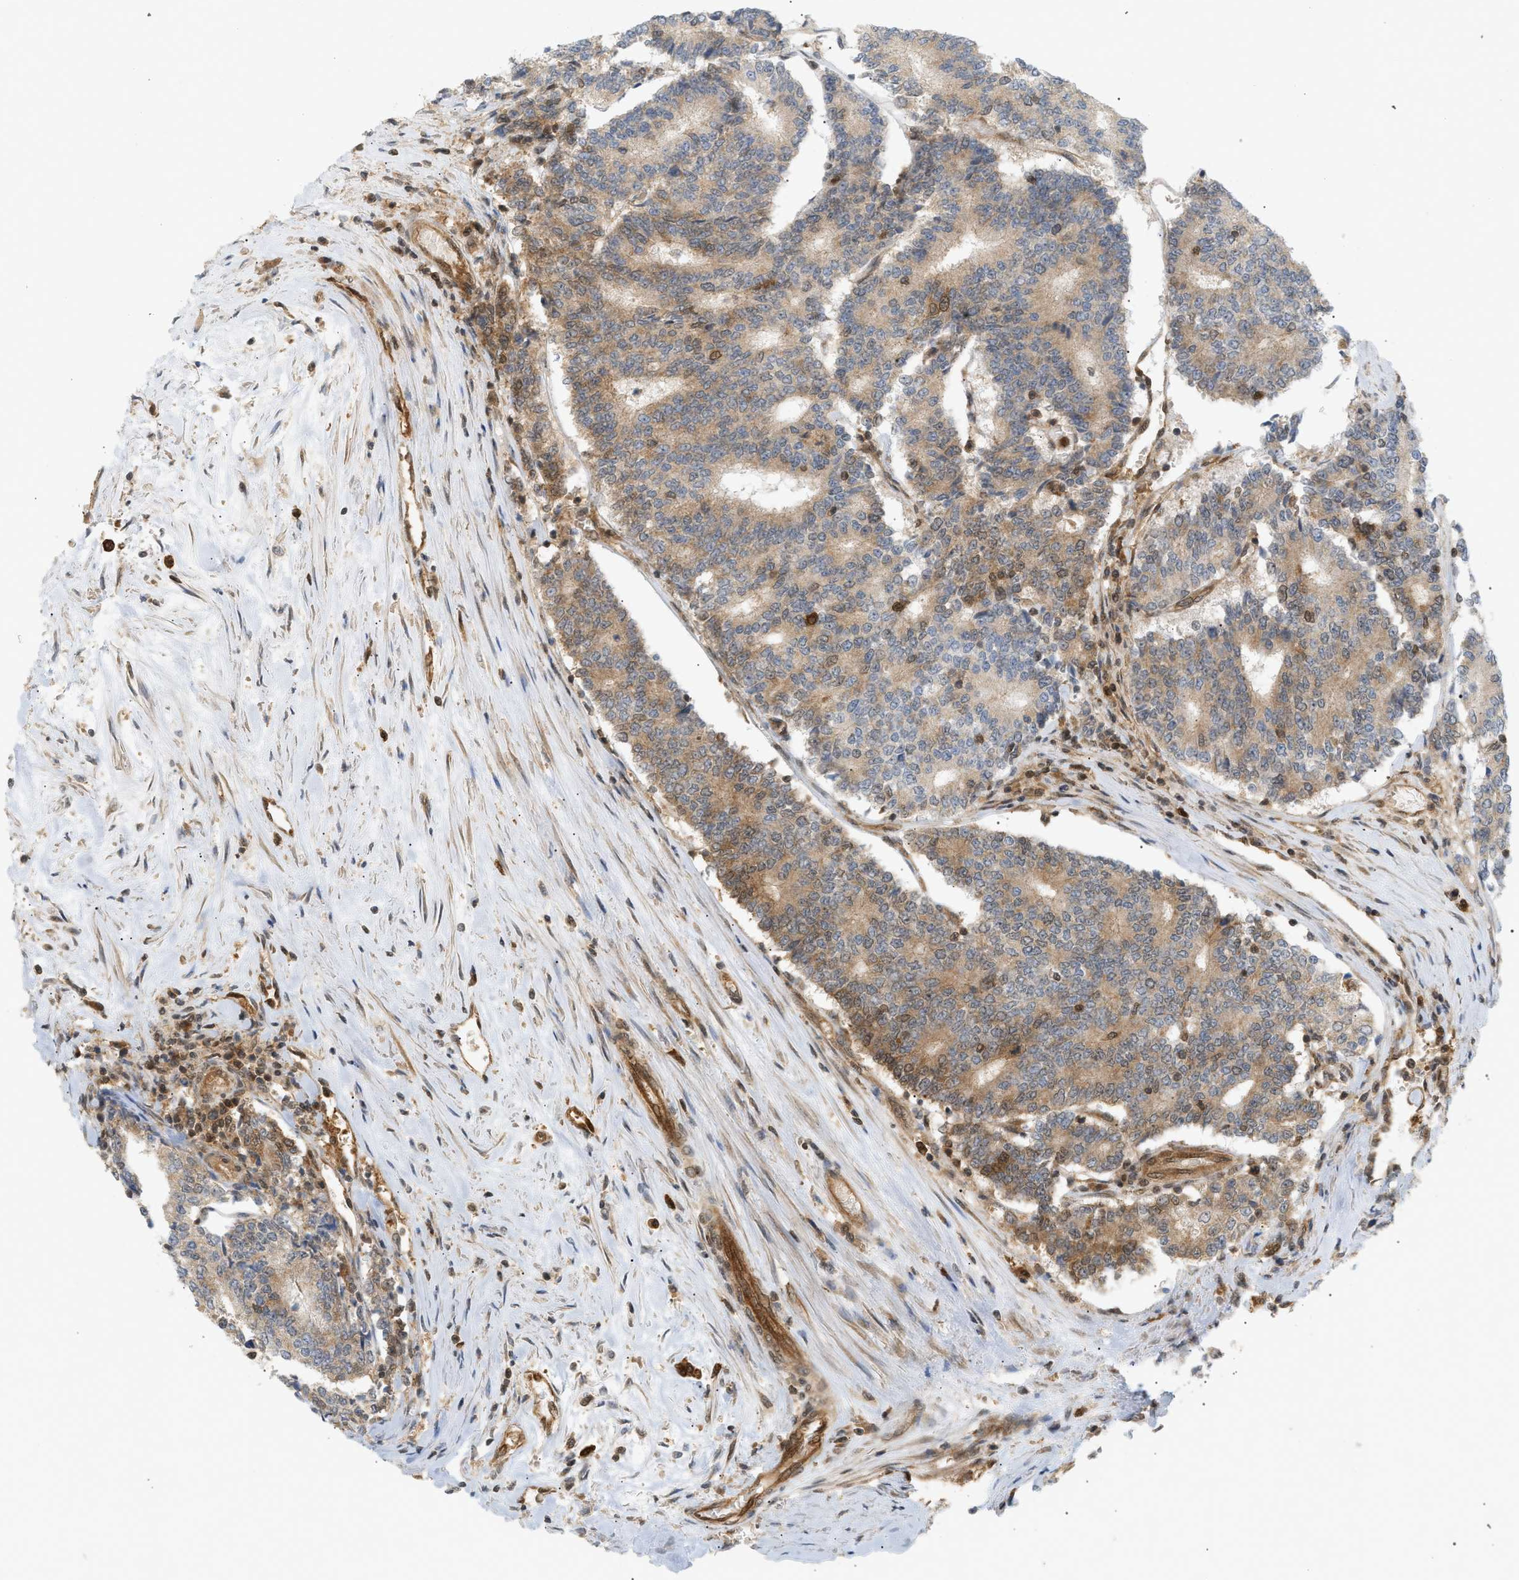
{"staining": {"intensity": "weak", "quantity": ">75%", "location": "cytoplasmic/membranous"}, "tissue": "prostate cancer", "cell_type": "Tumor cells", "image_type": "cancer", "snomed": [{"axis": "morphology", "description": "Normal tissue, NOS"}, {"axis": "morphology", "description": "Adenocarcinoma, High grade"}, {"axis": "topography", "description": "Prostate"}, {"axis": "topography", "description": "Seminal veicle"}], "caption": "Human adenocarcinoma (high-grade) (prostate) stained with a brown dye displays weak cytoplasmic/membranous positive positivity in about >75% of tumor cells.", "gene": "SHC1", "patient": {"sex": "male", "age": 55}}